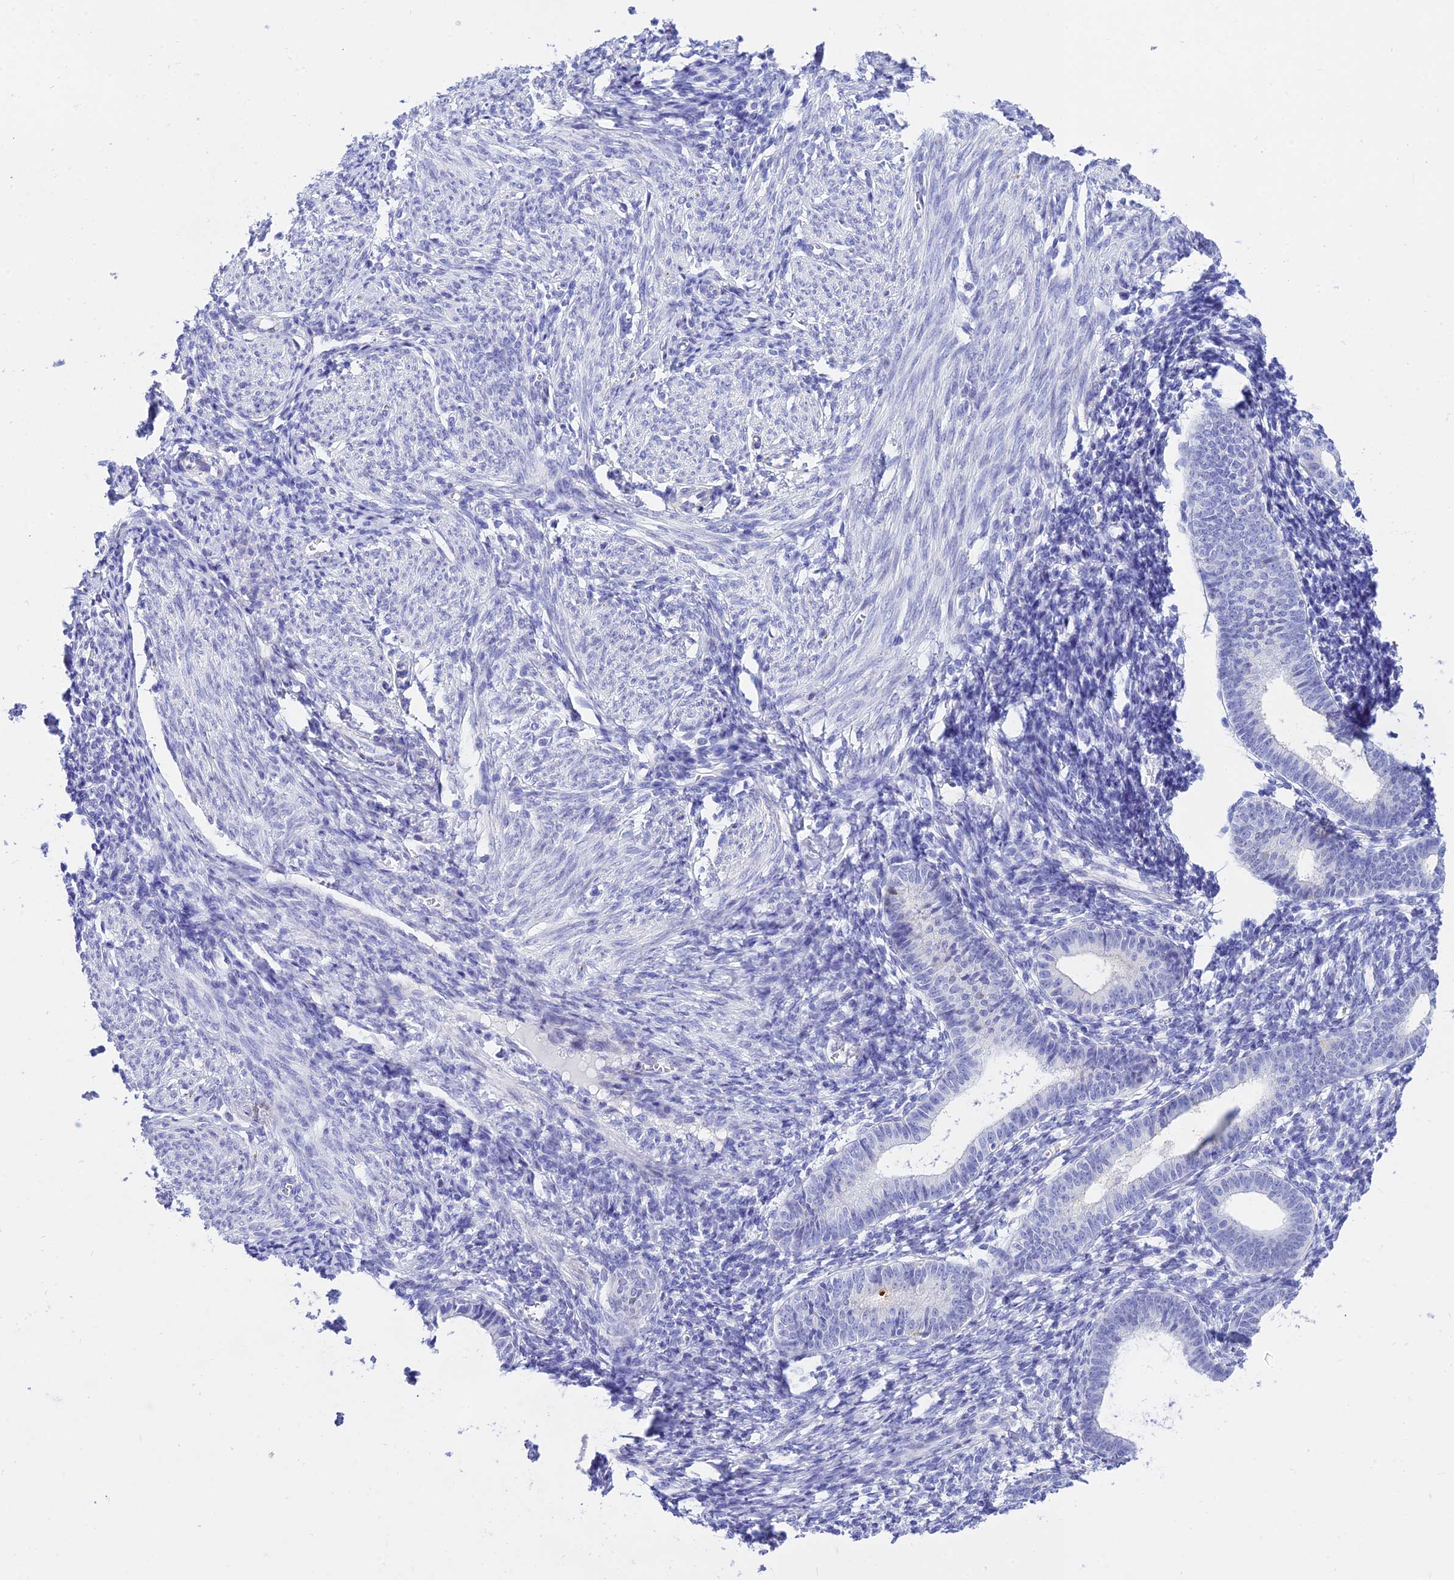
{"staining": {"intensity": "negative", "quantity": "none", "location": "none"}, "tissue": "endometrium", "cell_type": "Cells in endometrial stroma", "image_type": "normal", "snomed": [{"axis": "morphology", "description": "Normal tissue, NOS"}, {"axis": "morphology", "description": "Adenocarcinoma, NOS"}, {"axis": "topography", "description": "Endometrium"}], "caption": "Immunohistochemistry image of benign endometrium: human endometrium stained with DAB reveals no significant protein expression in cells in endometrial stroma.", "gene": "DEFB107A", "patient": {"sex": "female", "age": 57}}